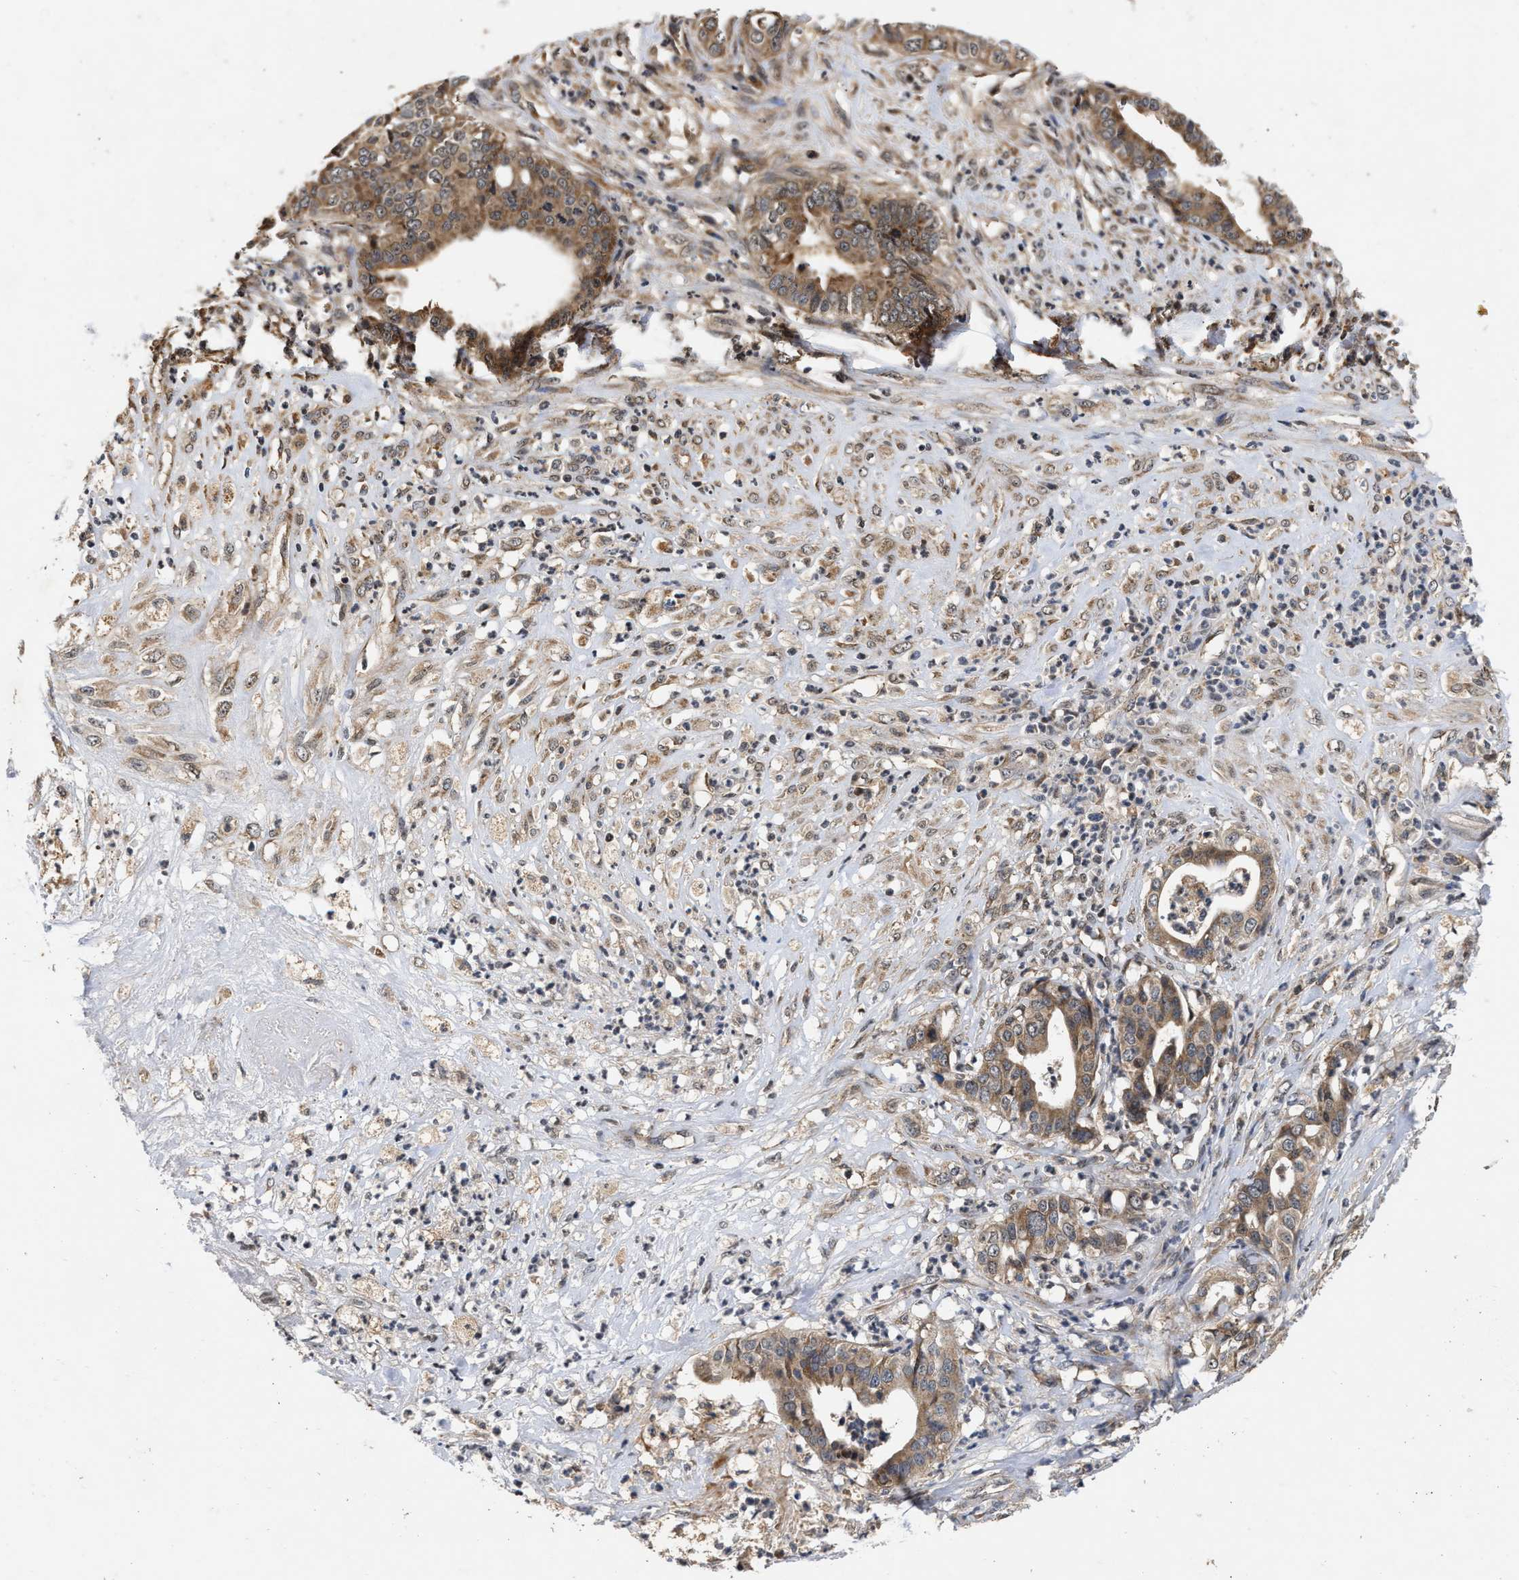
{"staining": {"intensity": "moderate", "quantity": ">75%", "location": "cytoplasmic/membranous"}, "tissue": "liver cancer", "cell_type": "Tumor cells", "image_type": "cancer", "snomed": [{"axis": "morphology", "description": "Cholangiocarcinoma"}, {"axis": "topography", "description": "Liver"}], "caption": "A brown stain highlights moderate cytoplasmic/membranous expression of a protein in liver cancer (cholangiocarcinoma) tumor cells.", "gene": "CFLAR", "patient": {"sex": "female", "age": 61}}